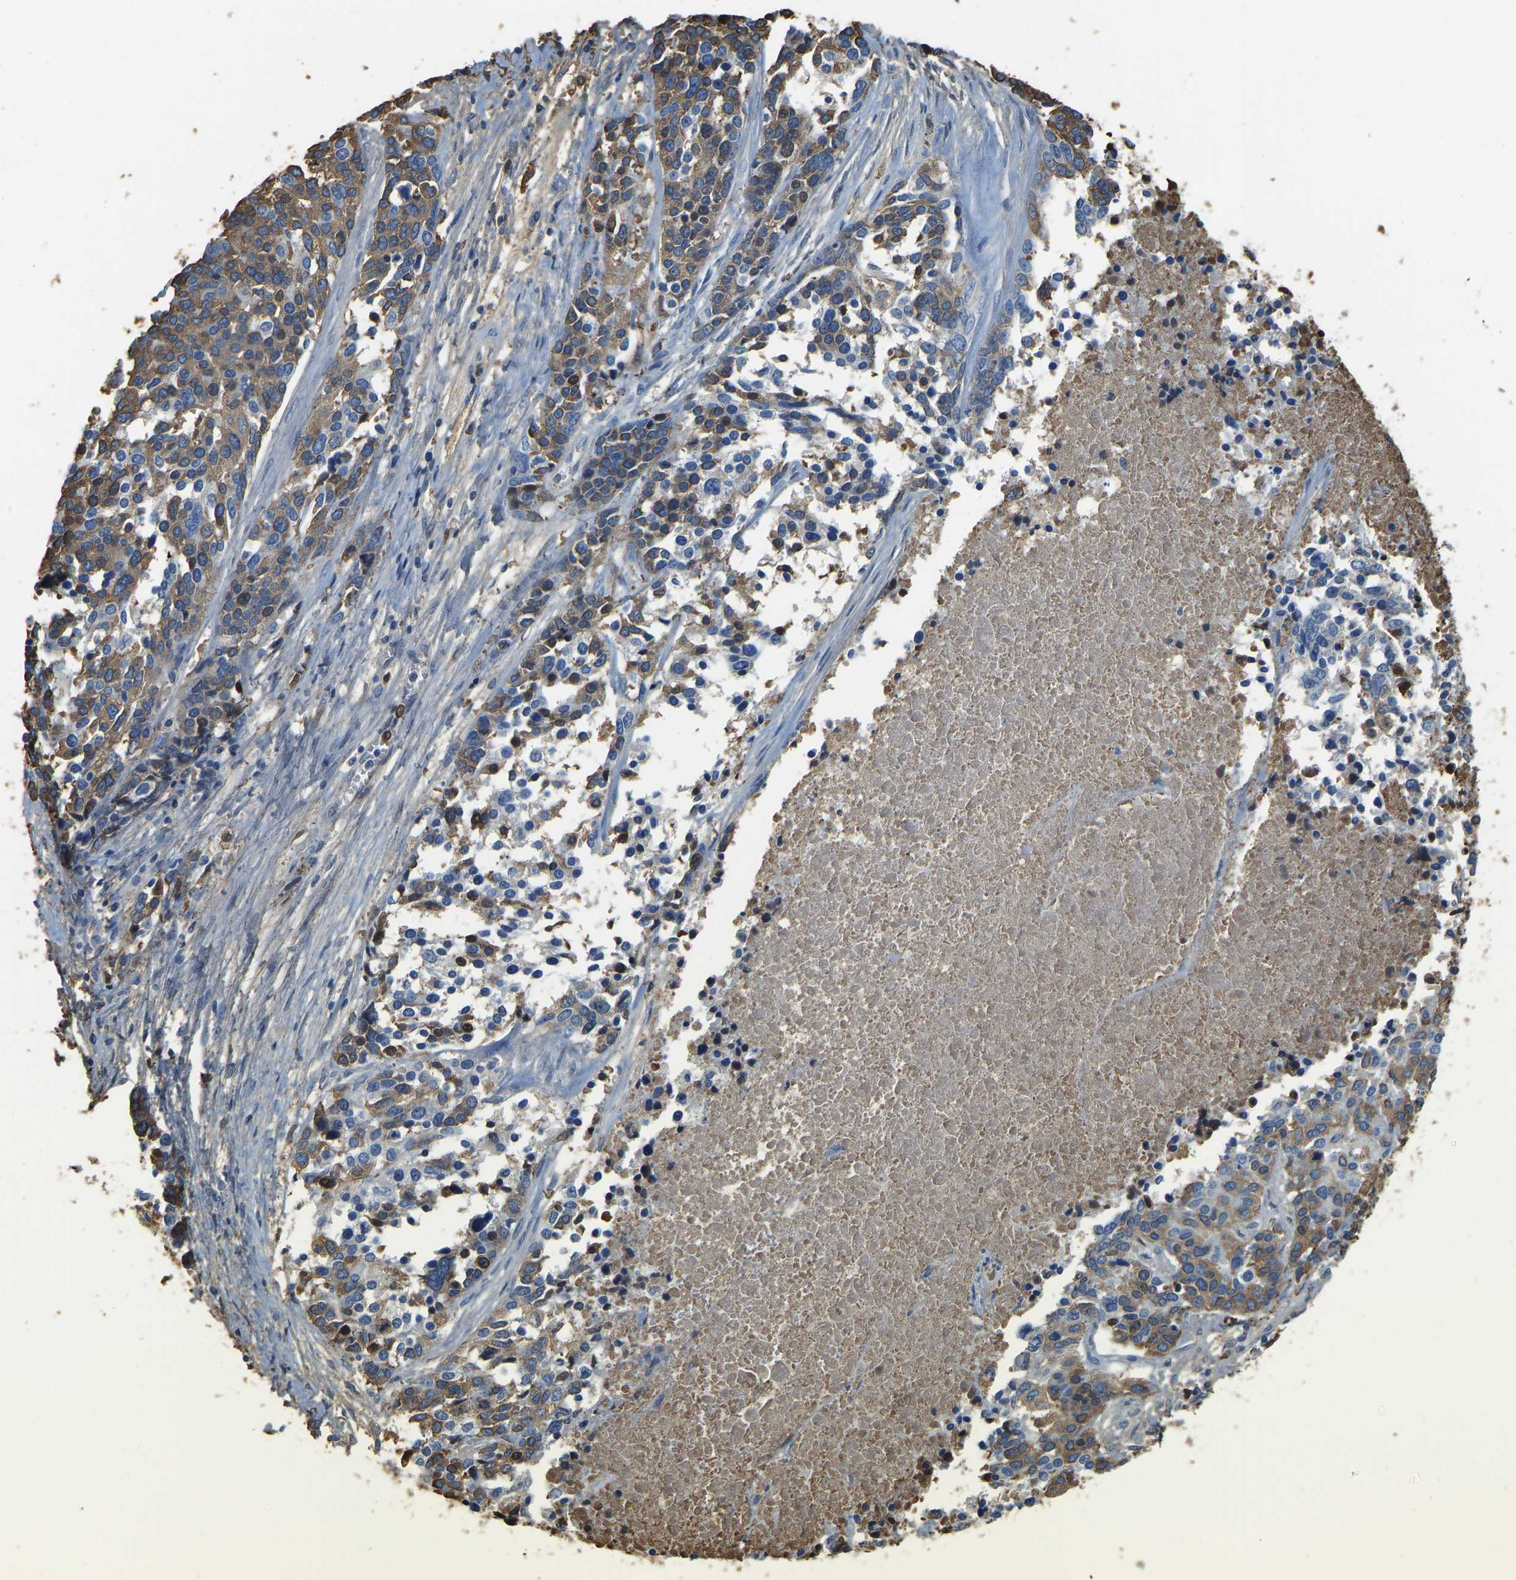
{"staining": {"intensity": "moderate", "quantity": ">75%", "location": "cytoplasmic/membranous"}, "tissue": "ovarian cancer", "cell_type": "Tumor cells", "image_type": "cancer", "snomed": [{"axis": "morphology", "description": "Cystadenocarcinoma, serous, NOS"}, {"axis": "topography", "description": "Ovary"}], "caption": "A histopathology image showing moderate cytoplasmic/membranous expression in approximately >75% of tumor cells in ovarian cancer (serous cystadenocarcinoma), as visualized by brown immunohistochemical staining.", "gene": "THBS4", "patient": {"sex": "female", "age": 44}}